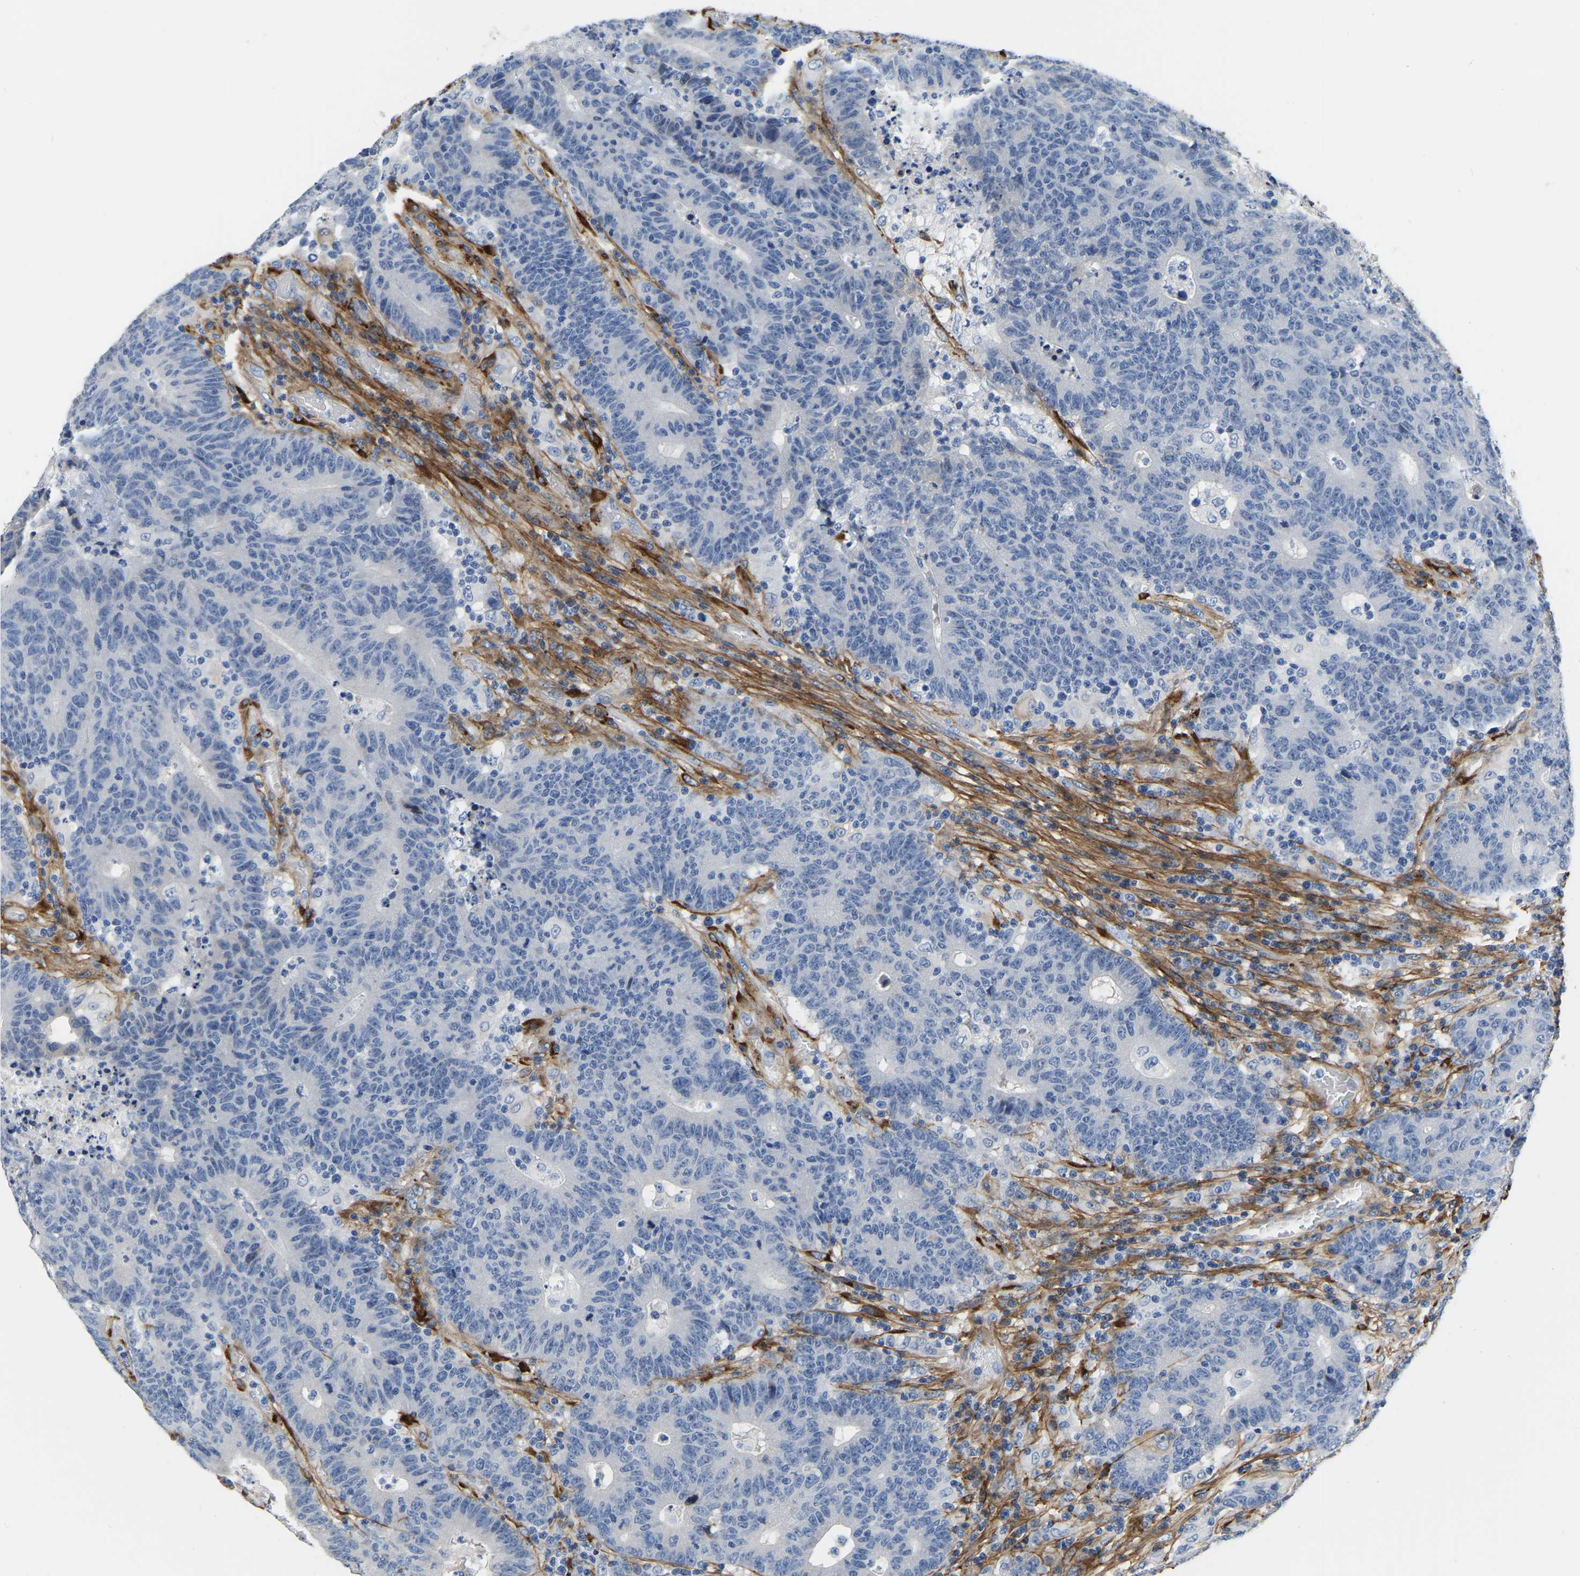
{"staining": {"intensity": "negative", "quantity": "none", "location": "none"}, "tissue": "colorectal cancer", "cell_type": "Tumor cells", "image_type": "cancer", "snomed": [{"axis": "morphology", "description": "Normal tissue, NOS"}, {"axis": "morphology", "description": "Adenocarcinoma, NOS"}, {"axis": "topography", "description": "Colon"}], "caption": "This is an immunohistochemistry histopathology image of adenocarcinoma (colorectal). There is no expression in tumor cells.", "gene": "COL6A1", "patient": {"sex": "female", "age": 75}}